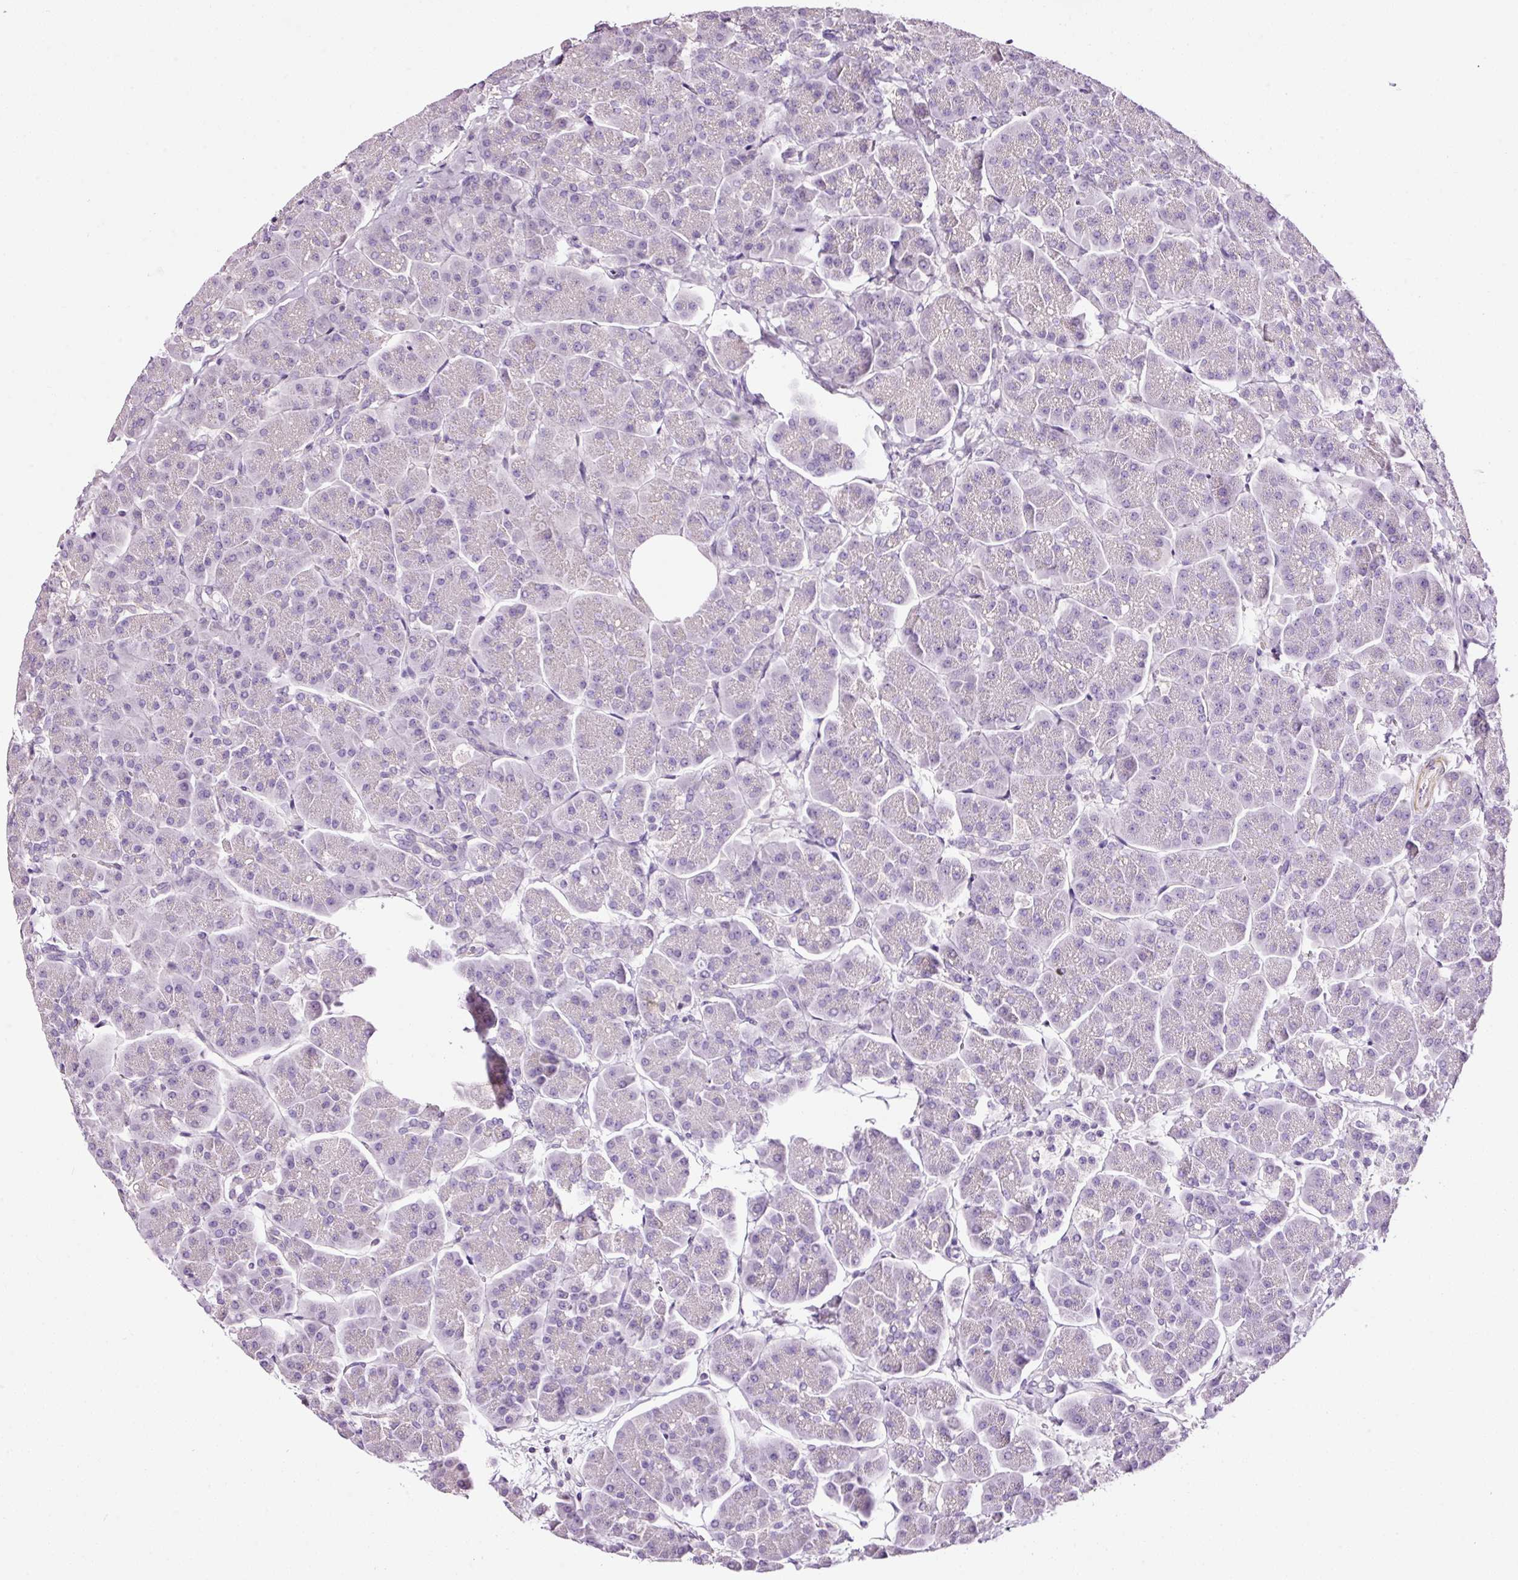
{"staining": {"intensity": "negative", "quantity": "none", "location": "none"}, "tissue": "pancreas", "cell_type": "Exocrine glandular cells", "image_type": "normal", "snomed": [{"axis": "morphology", "description": "Normal tissue, NOS"}, {"axis": "topography", "description": "Pancreas"}, {"axis": "topography", "description": "Peripheral nerve tissue"}], "caption": "A high-resolution photomicrograph shows immunohistochemistry (IHC) staining of benign pancreas, which displays no significant staining in exocrine glandular cells. (Stains: DAB immunohistochemistry with hematoxylin counter stain, Microscopy: brightfield microscopy at high magnification).", "gene": "CYB561A3", "patient": {"sex": "male", "age": 54}}